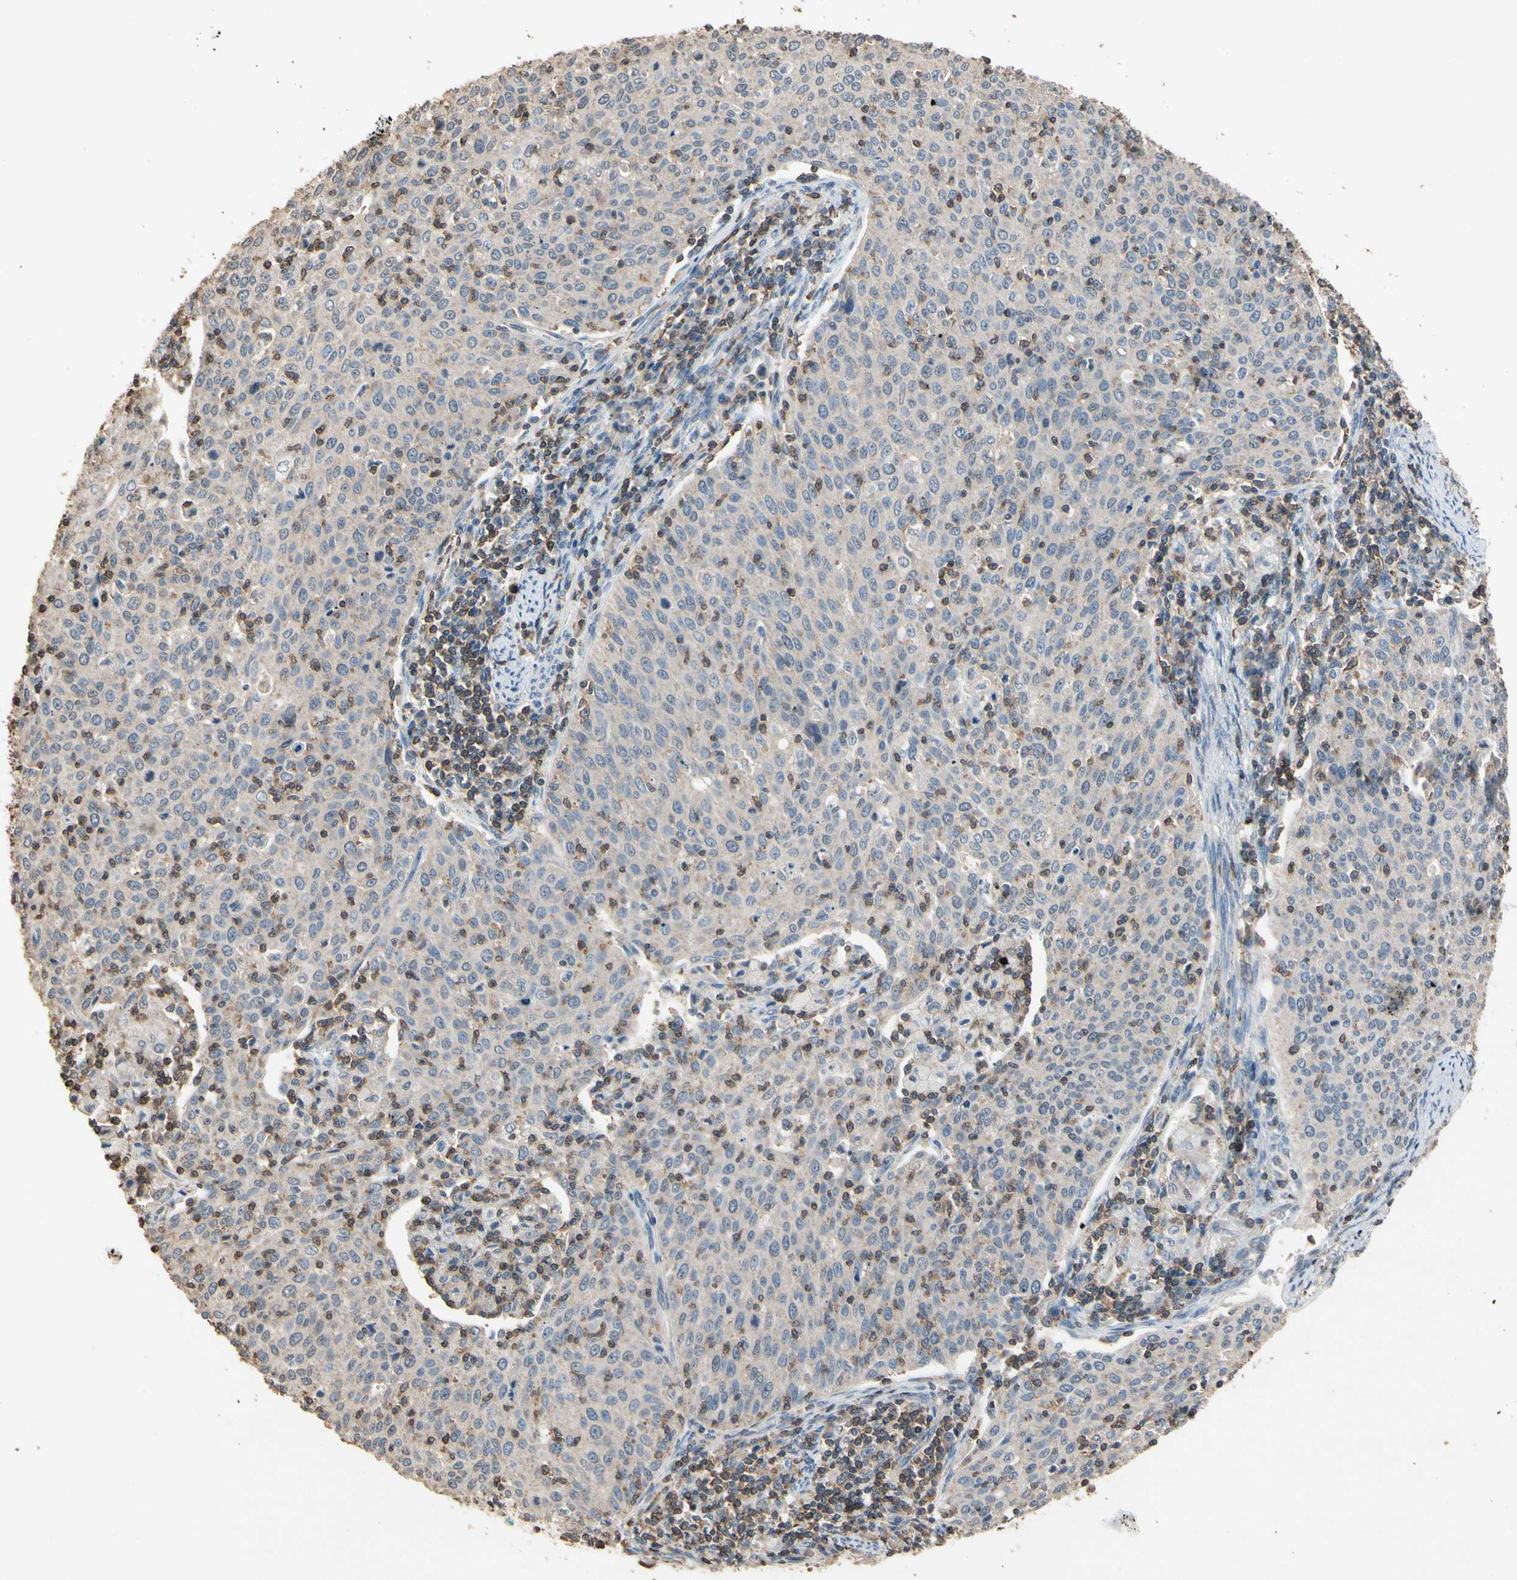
{"staining": {"intensity": "weak", "quantity": "25%-75%", "location": "cytoplasmic/membranous"}, "tissue": "cervical cancer", "cell_type": "Tumor cells", "image_type": "cancer", "snomed": [{"axis": "morphology", "description": "Squamous cell carcinoma, NOS"}, {"axis": "topography", "description": "Cervix"}], "caption": "Cervical cancer (squamous cell carcinoma) was stained to show a protein in brown. There is low levels of weak cytoplasmic/membranous staining in about 25%-75% of tumor cells.", "gene": "MAP3K10", "patient": {"sex": "female", "age": 38}}